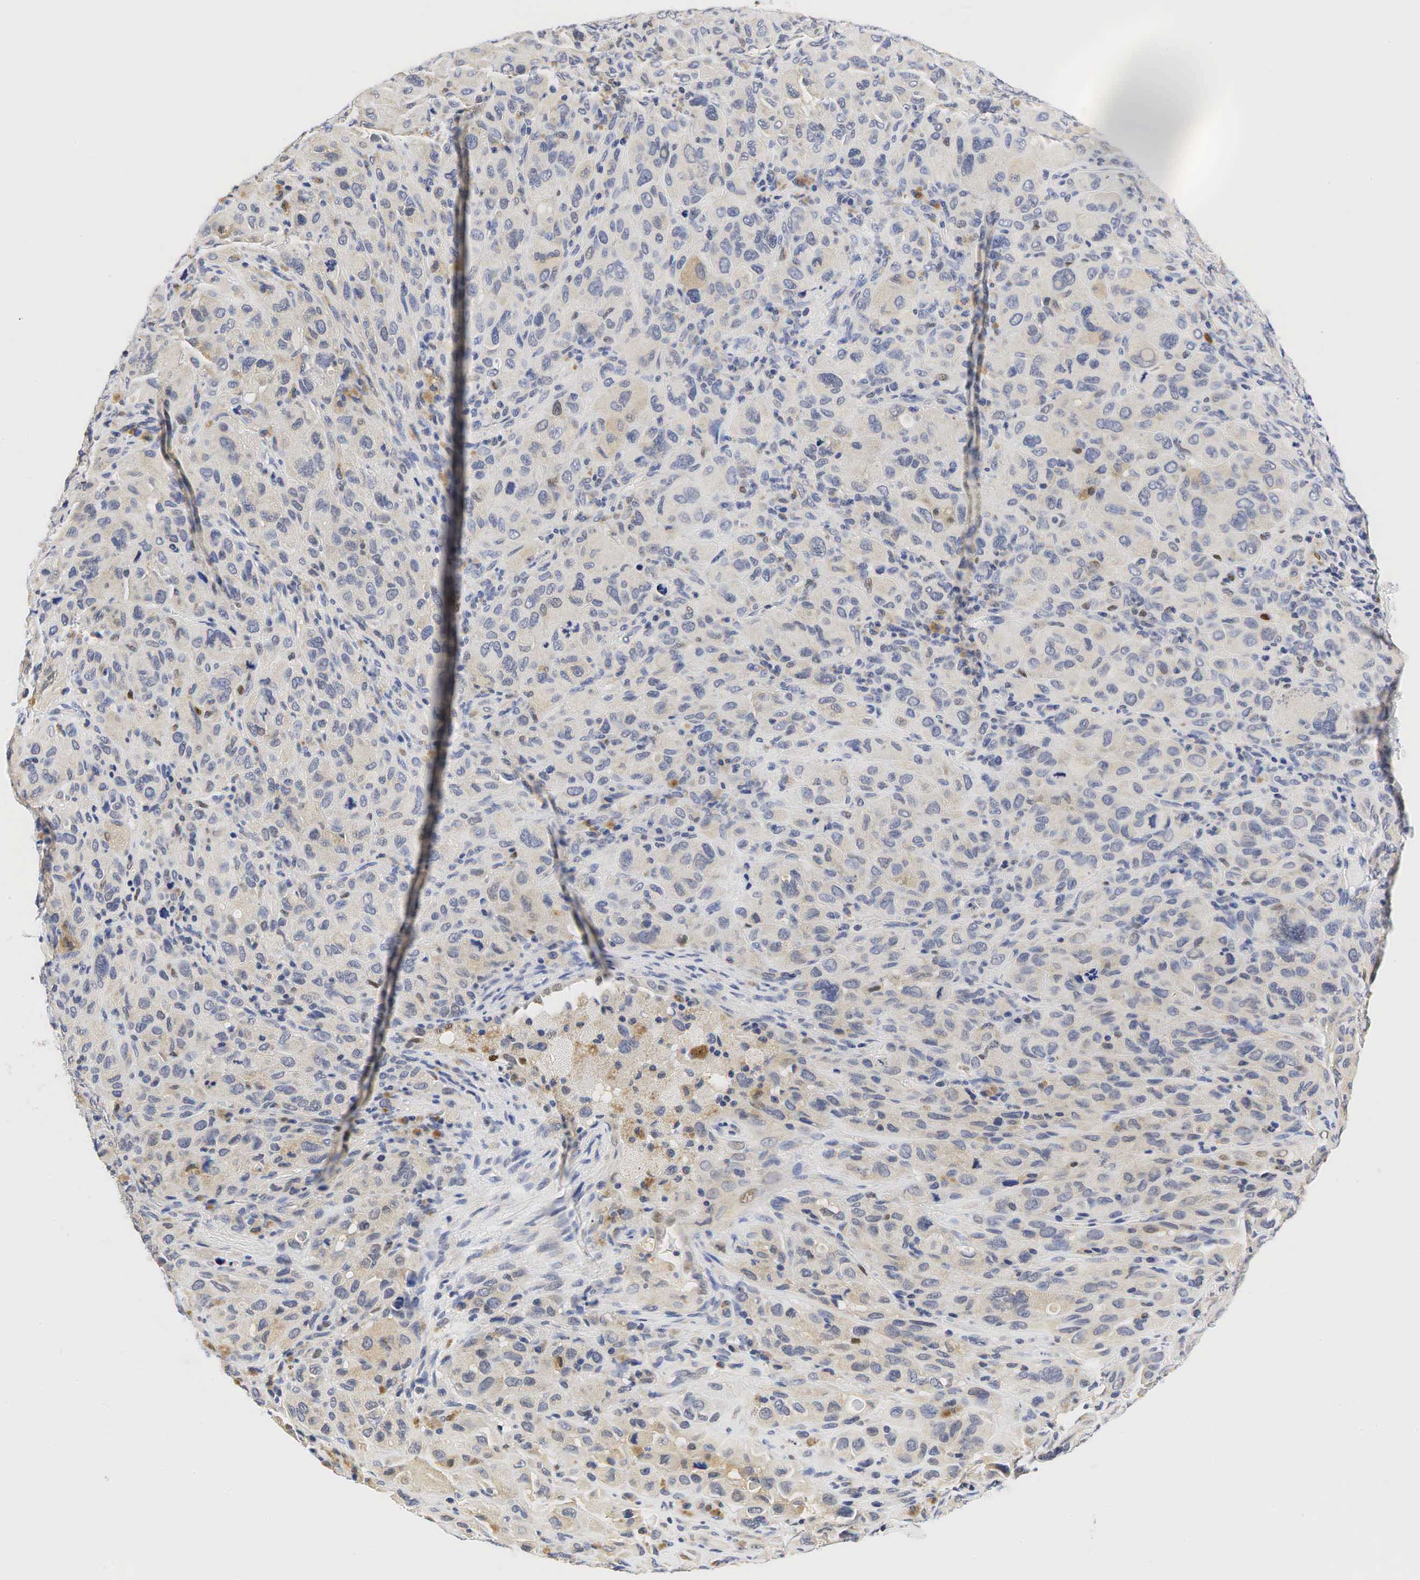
{"staining": {"intensity": "negative", "quantity": "none", "location": "none"}, "tissue": "melanoma", "cell_type": "Tumor cells", "image_type": "cancer", "snomed": [{"axis": "morphology", "description": "Malignant melanoma, Metastatic site"}, {"axis": "topography", "description": "Skin"}], "caption": "A high-resolution histopathology image shows immunohistochemistry (IHC) staining of malignant melanoma (metastatic site), which shows no significant positivity in tumor cells.", "gene": "CCND1", "patient": {"sex": "male", "age": 32}}